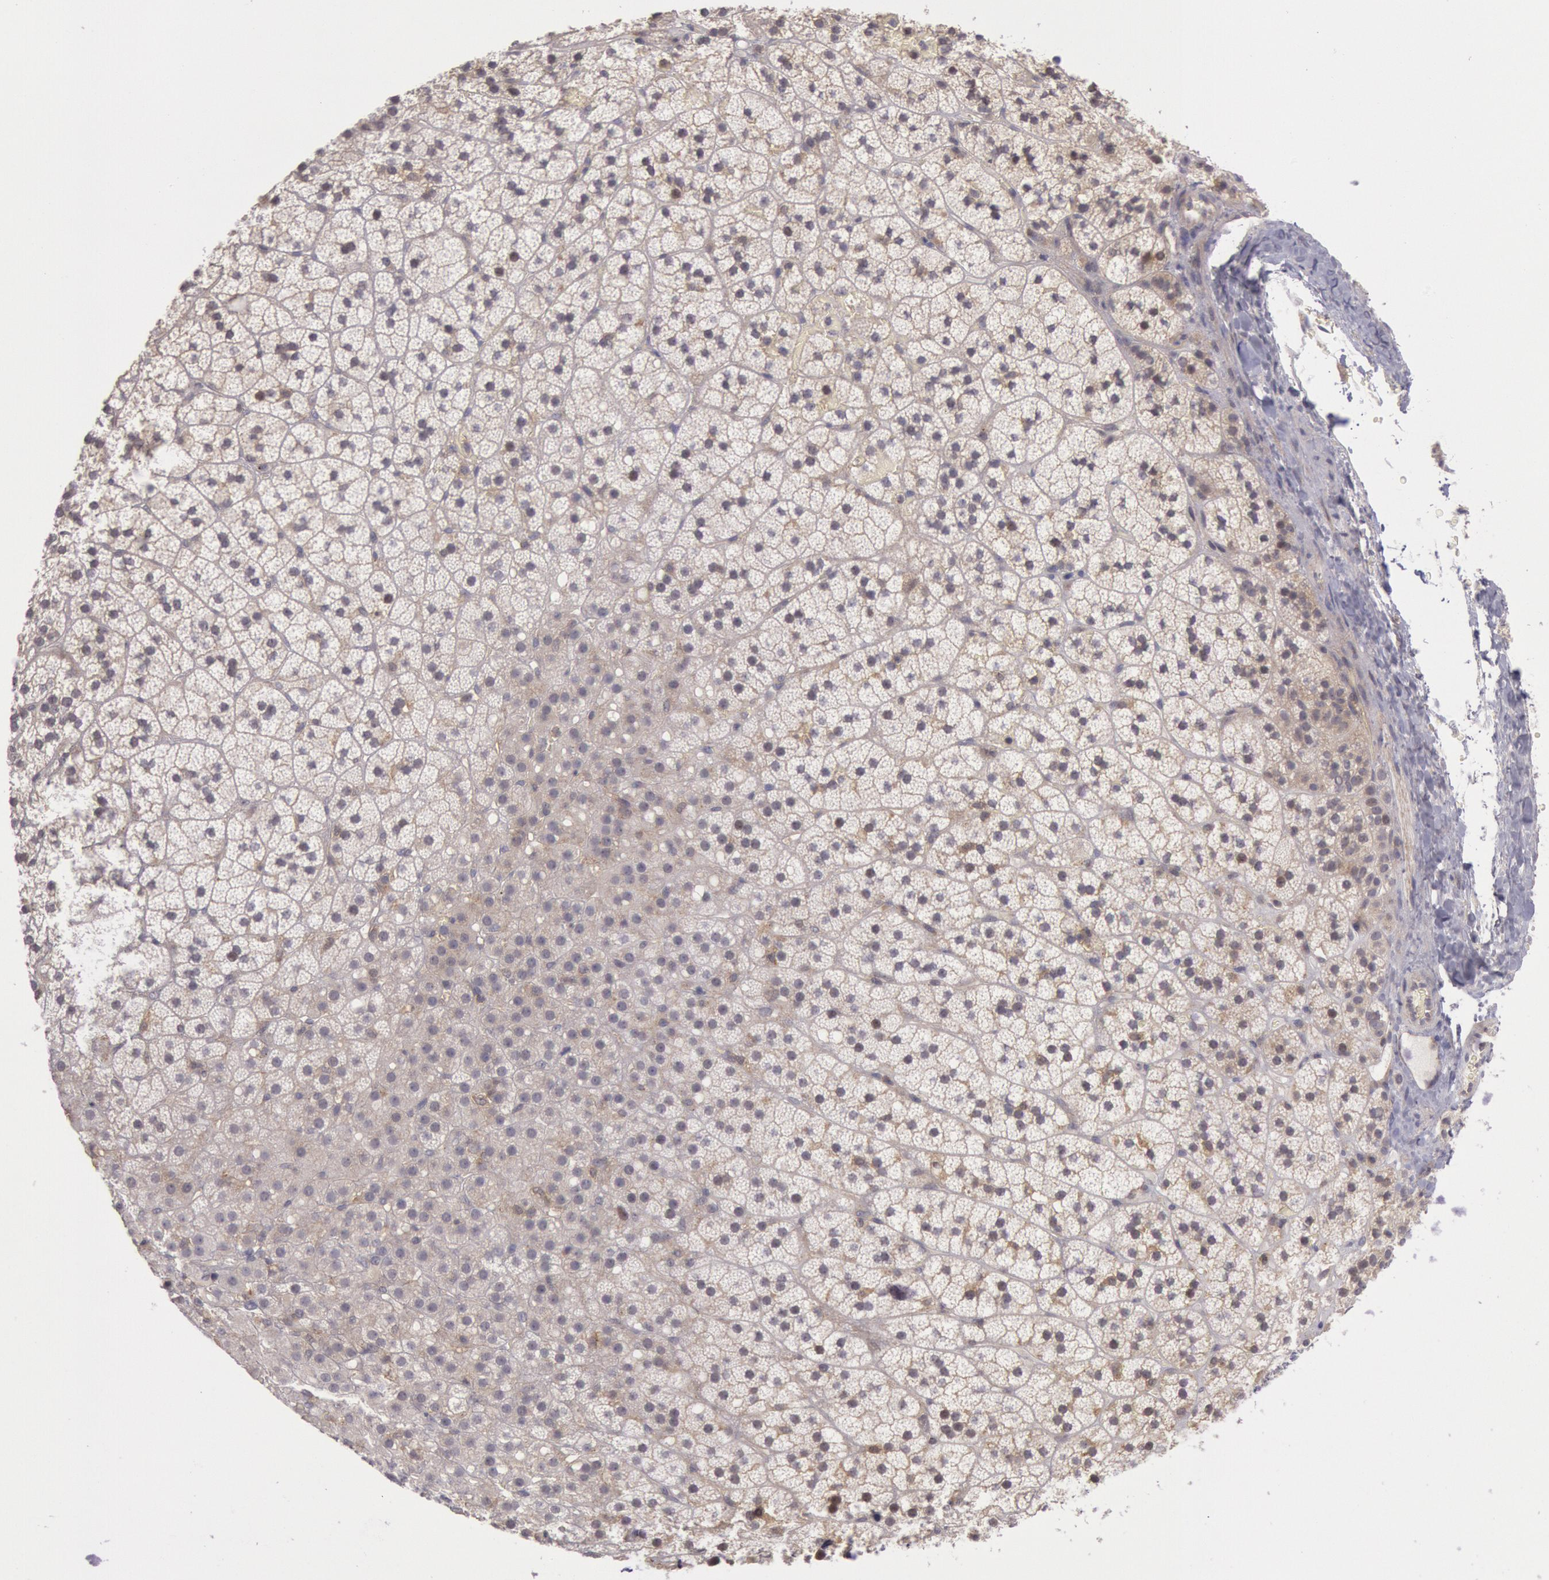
{"staining": {"intensity": "weak", "quantity": "25%-75%", "location": "cytoplasmic/membranous"}, "tissue": "adrenal gland", "cell_type": "Glandular cells", "image_type": "normal", "snomed": [{"axis": "morphology", "description": "Normal tissue, NOS"}, {"axis": "topography", "description": "Adrenal gland"}], "caption": "Adrenal gland stained with IHC shows weak cytoplasmic/membranous staining in approximately 25%-75% of glandular cells. Ihc stains the protein of interest in brown and the nuclei are stained blue.", "gene": "TRIB2", "patient": {"sex": "male", "age": 35}}